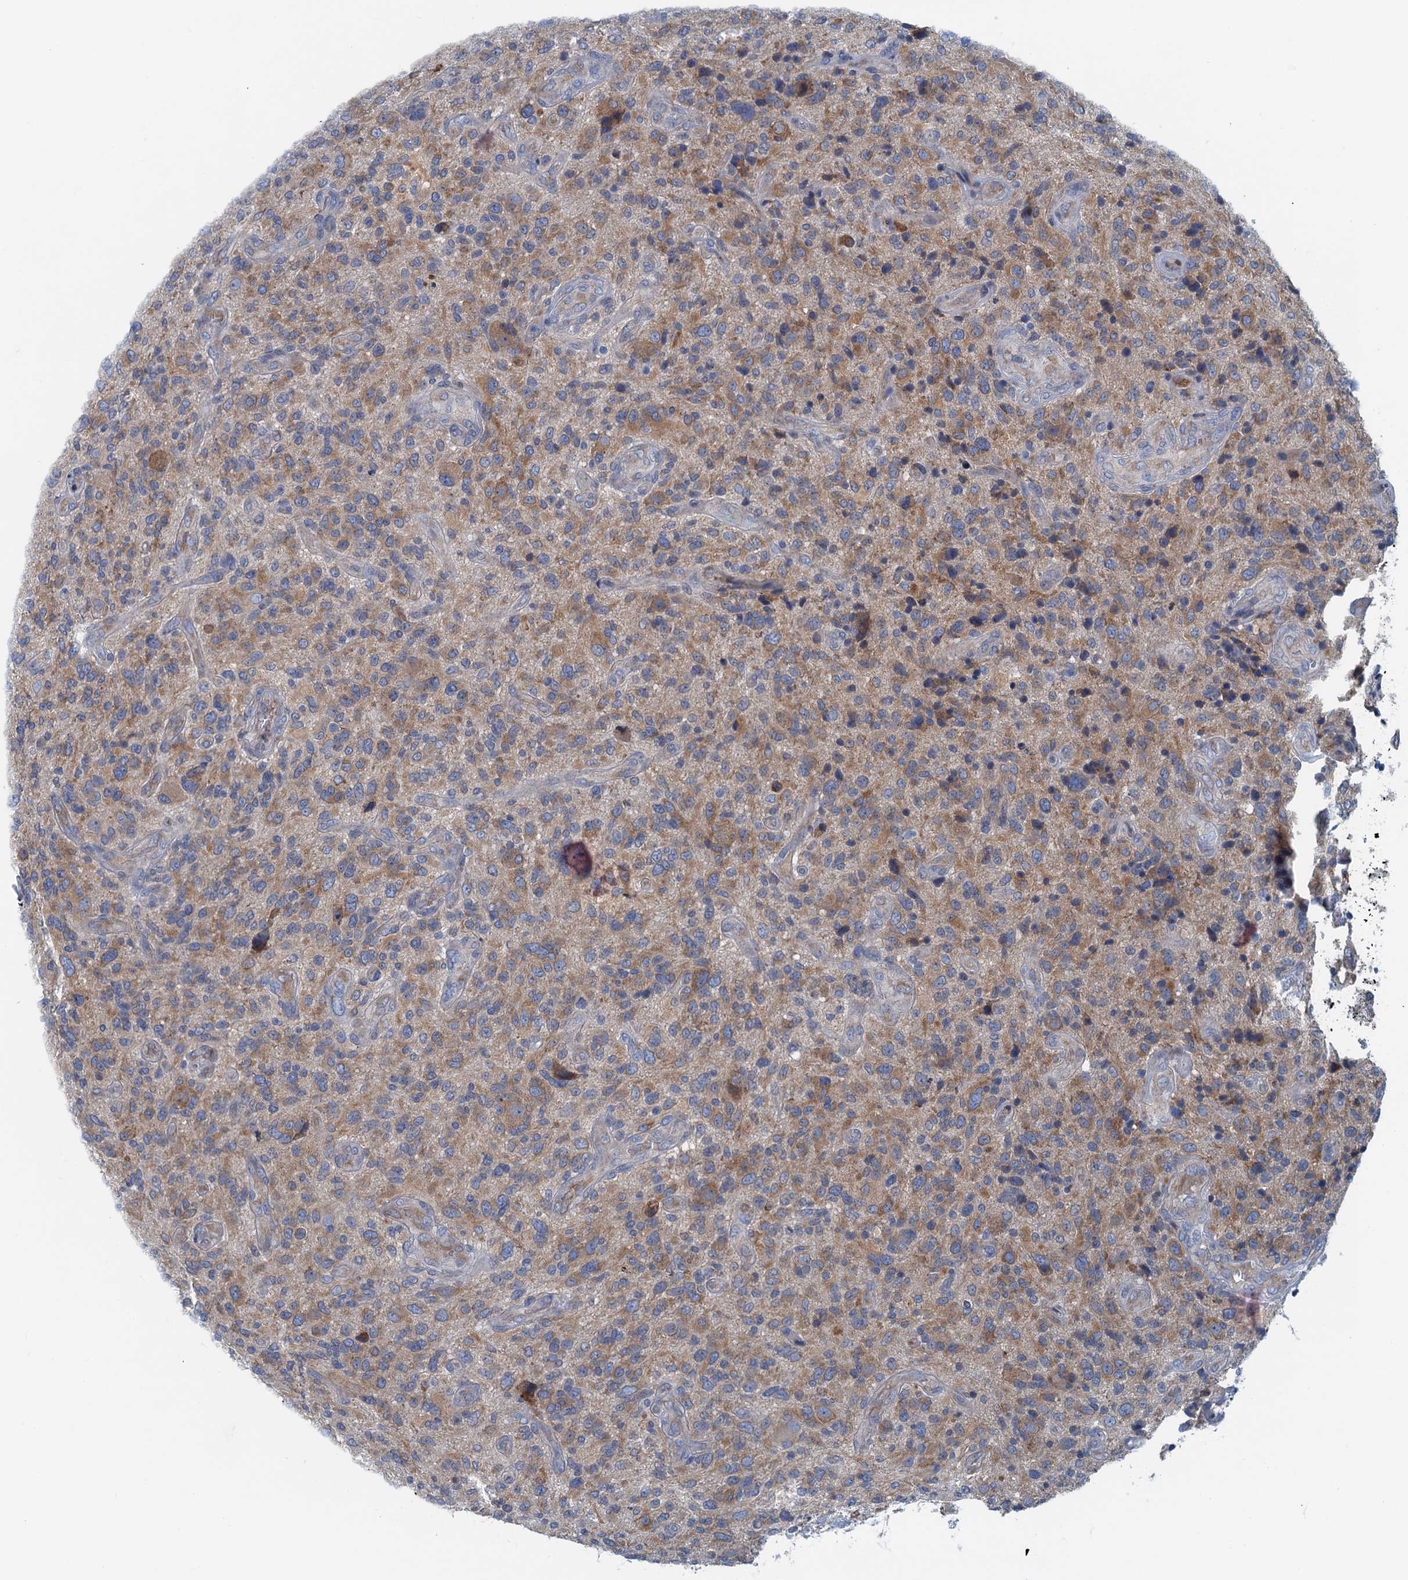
{"staining": {"intensity": "weak", "quantity": ">75%", "location": "cytoplasmic/membranous"}, "tissue": "glioma", "cell_type": "Tumor cells", "image_type": "cancer", "snomed": [{"axis": "morphology", "description": "Glioma, malignant, High grade"}, {"axis": "topography", "description": "Brain"}], "caption": "About >75% of tumor cells in human glioma exhibit weak cytoplasmic/membranous protein expression as visualized by brown immunohistochemical staining.", "gene": "MYDGF", "patient": {"sex": "male", "age": 47}}